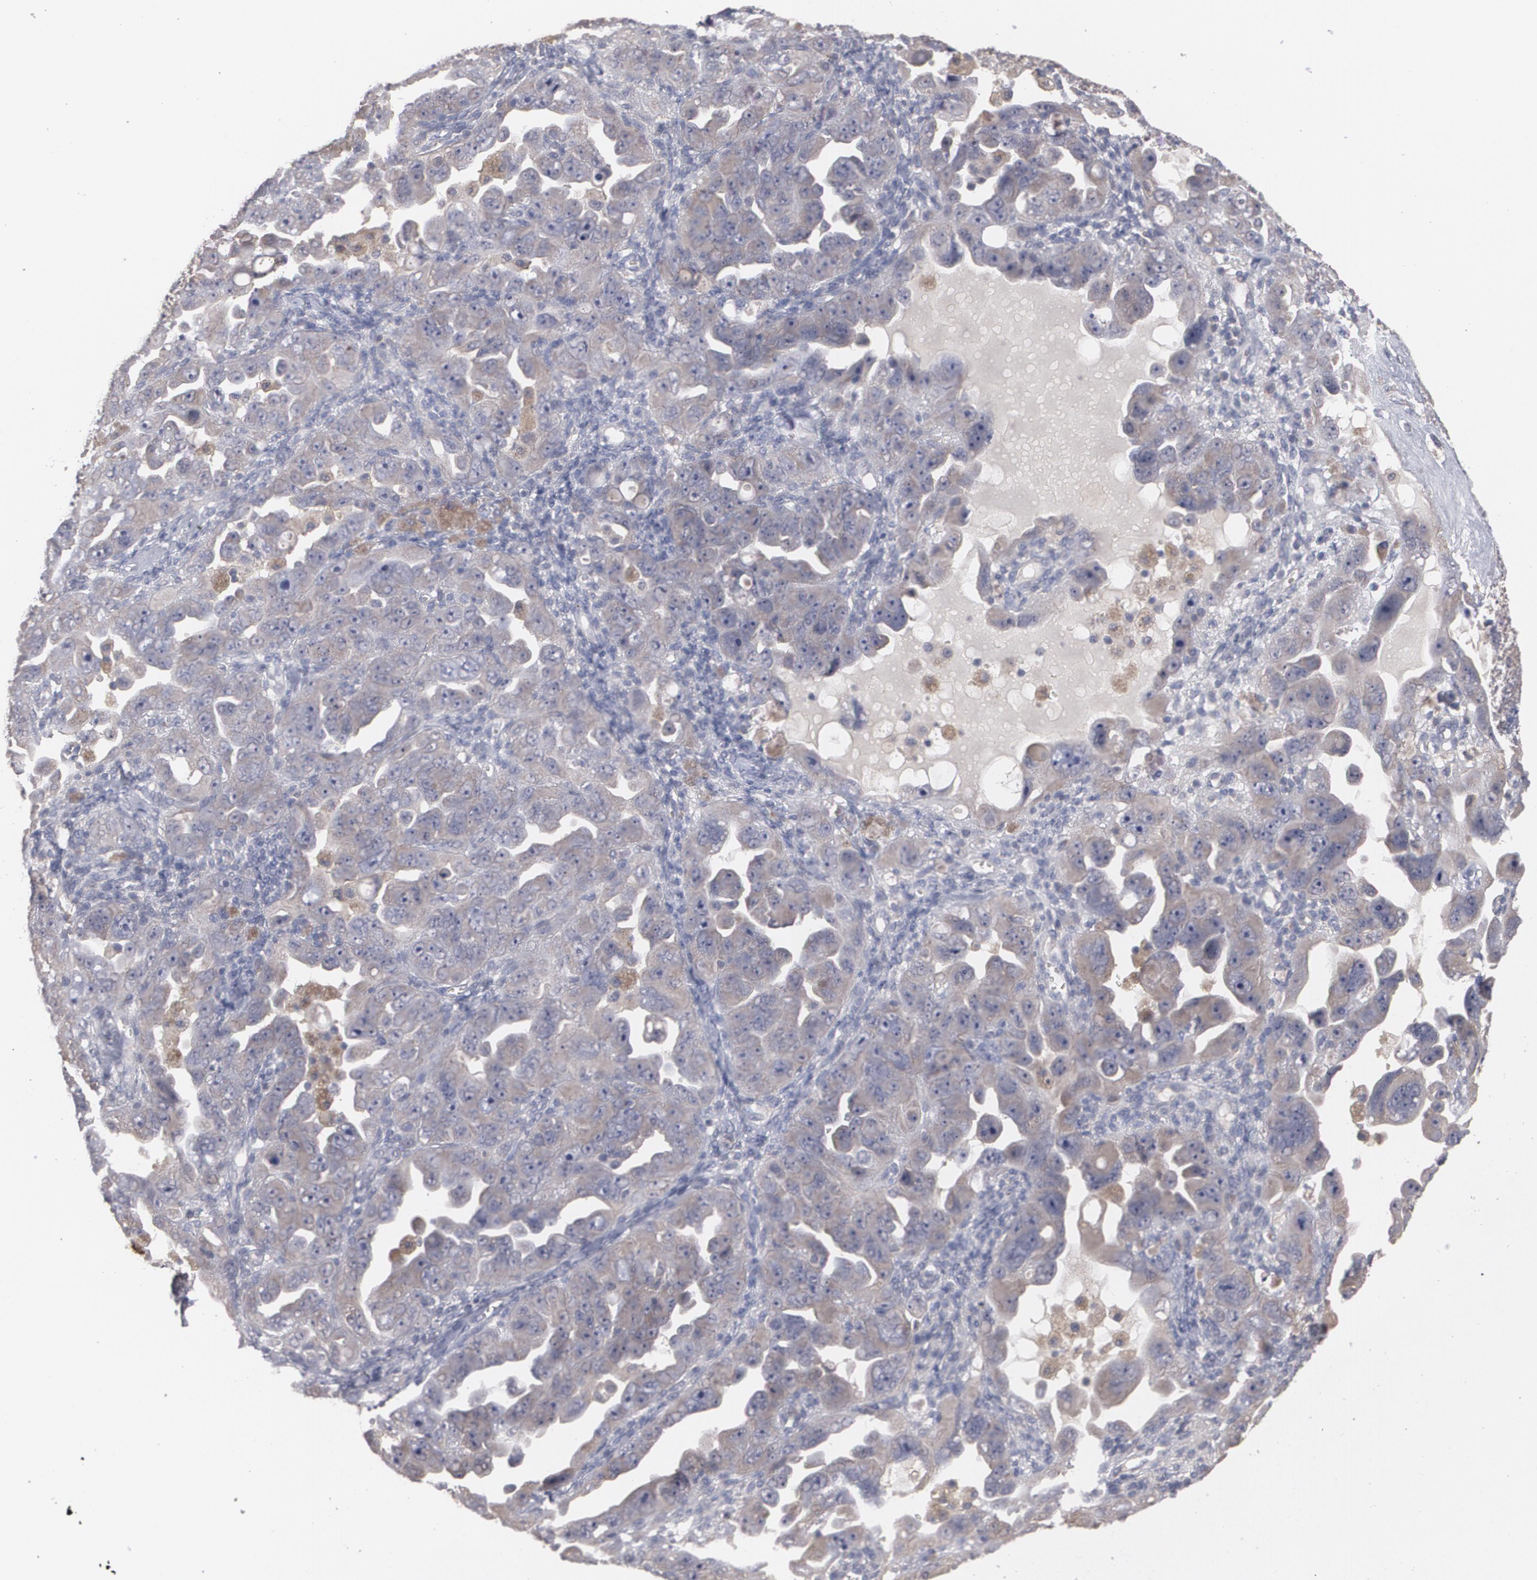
{"staining": {"intensity": "weak", "quantity": ">75%", "location": "cytoplasmic/membranous"}, "tissue": "ovarian cancer", "cell_type": "Tumor cells", "image_type": "cancer", "snomed": [{"axis": "morphology", "description": "Cystadenocarcinoma, serous, NOS"}, {"axis": "topography", "description": "Ovary"}], "caption": "IHC staining of serous cystadenocarcinoma (ovarian), which shows low levels of weak cytoplasmic/membranous expression in approximately >75% of tumor cells indicating weak cytoplasmic/membranous protein positivity. The staining was performed using DAB (brown) for protein detection and nuclei were counterstained in hematoxylin (blue).", "gene": "ARF6", "patient": {"sex": "female", "age": 66}}